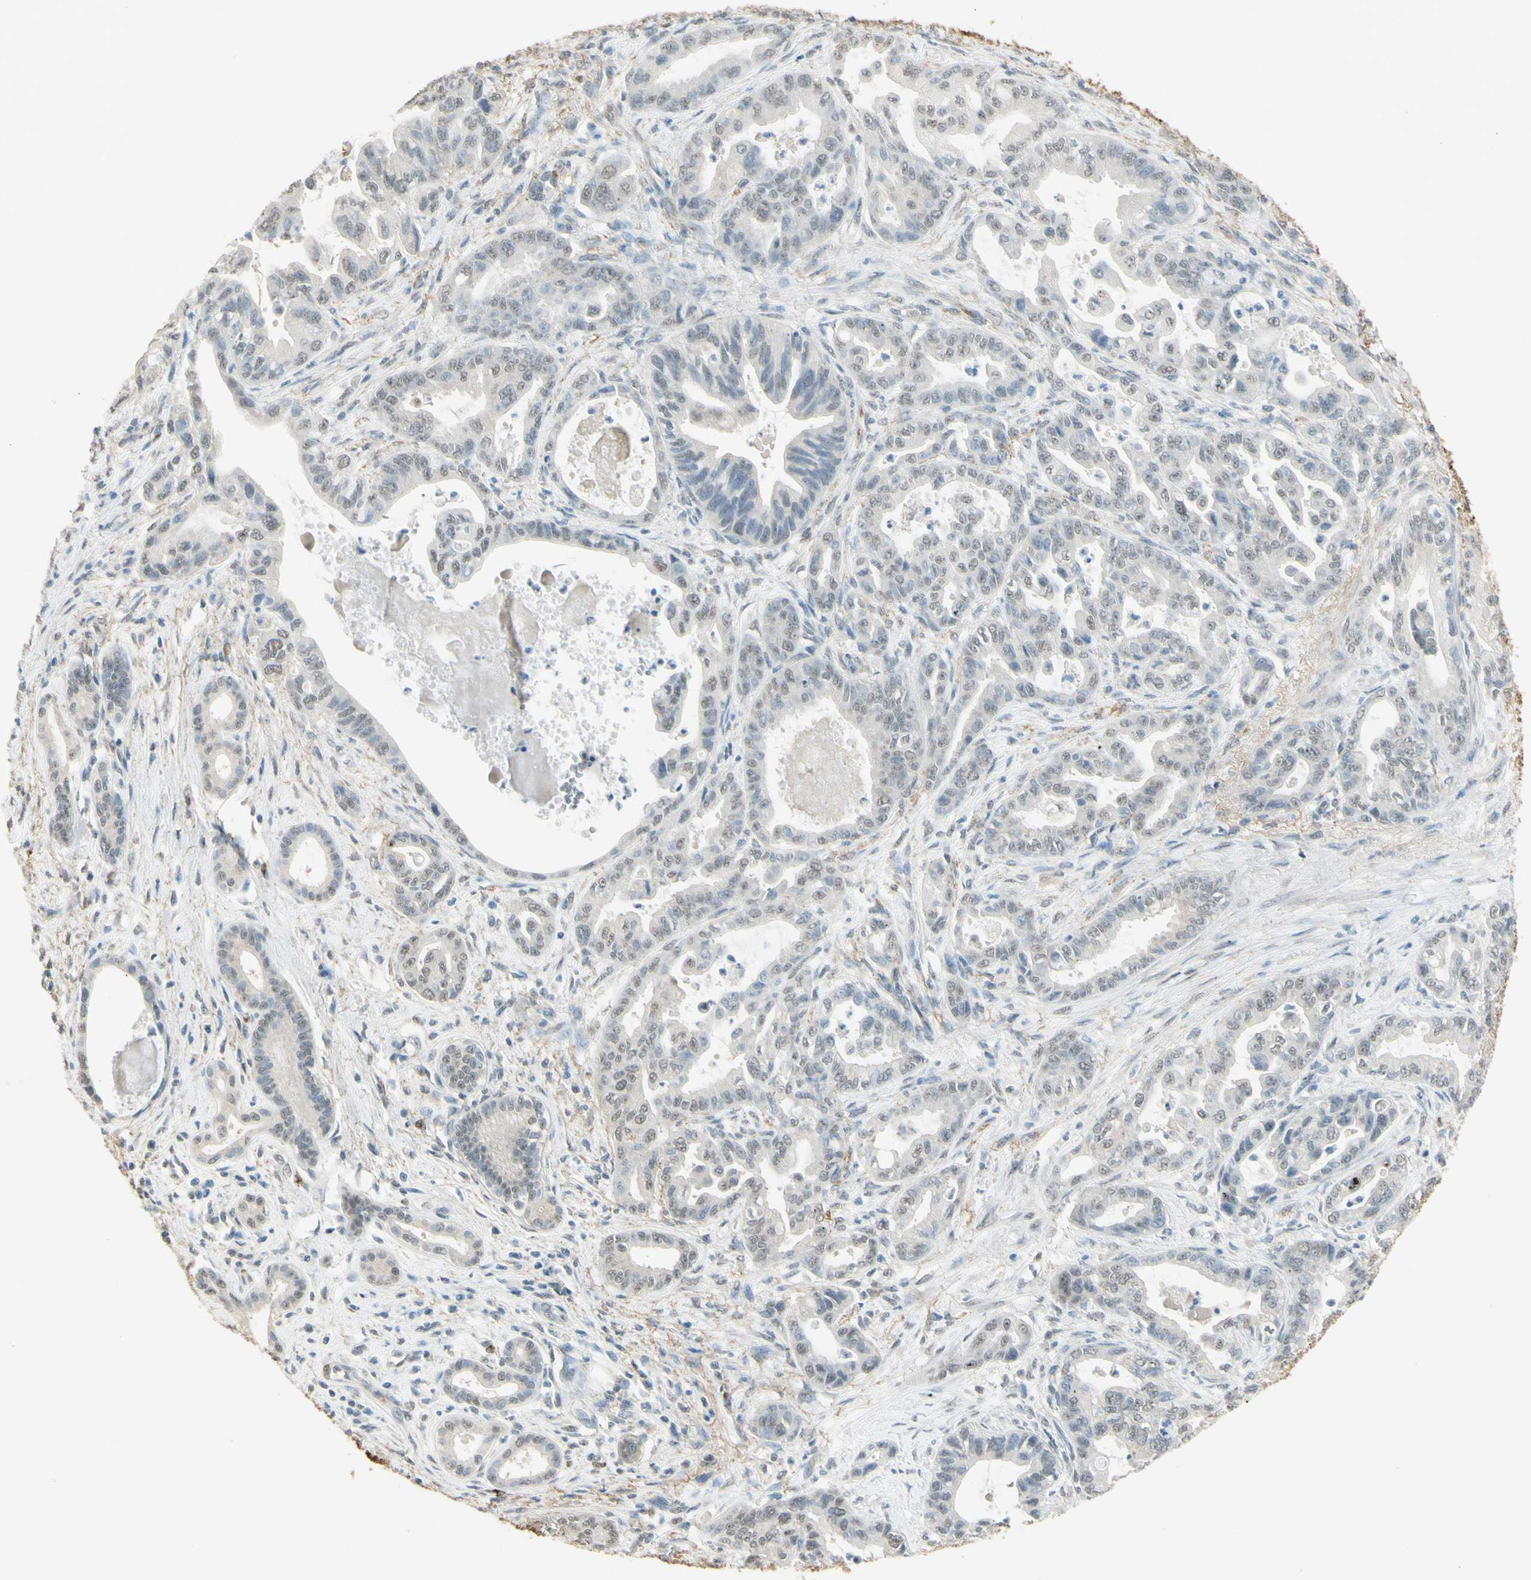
{"staining": {"intensity": "weak", "quantity": "<25%", "location": "nuclear"}, "tissue": "pancreatic cancer", "cell_type": "Tumor cells", "image_type": "cancer", "snomed": [{"axis": "morphology", "description": "Adenocarcinoma, NOS"}, {"axis": "topography", "description": "Pancreas"}], "caption": "Protein analysis of adenocarcinoma (pancreatic) shows no significant expression in tumor cells.", "gene": "MUC3A", "patient": {"sex": "male", "age": 70}}